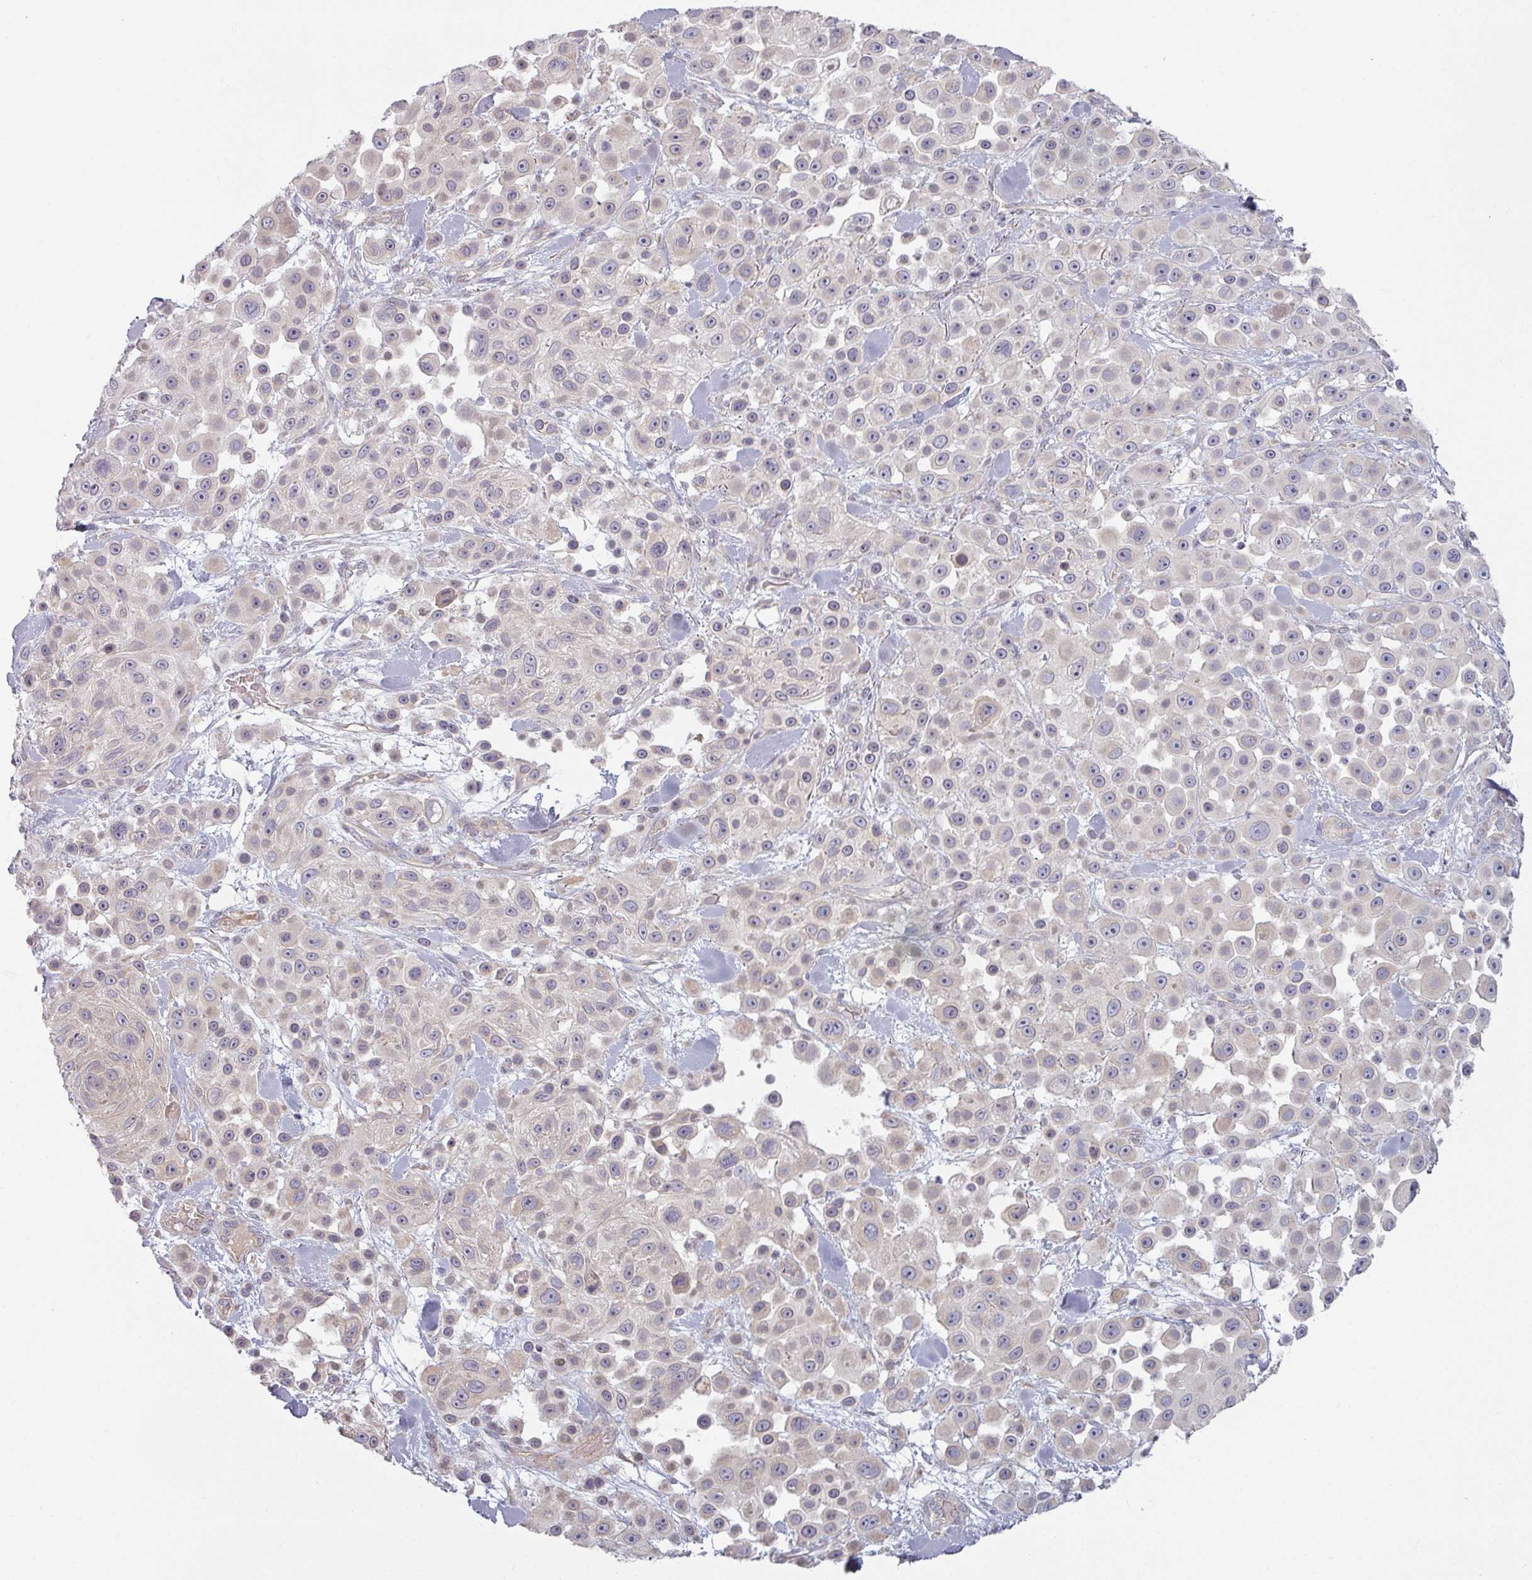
{"staining": {"intensity": "negative", "quantity": "none", "location": "none"}, "tissue": "skin cancer", "cell_type": "Tumor cells", "image_type": "cancer", "snomed": [{"axis": "morphology", "description": "Squamous cell carcinoma, NOS"}, {"axis": "topography", "description": "Skin"}], "caption": "DAB (3,3'-diaminobenzidine) immunohistochemical staining of skin cancer demonstrates no significant positivity in tumor cells.", "gene": "PLEKHJ1", "patient": {"sex": "male", "age": 67}}